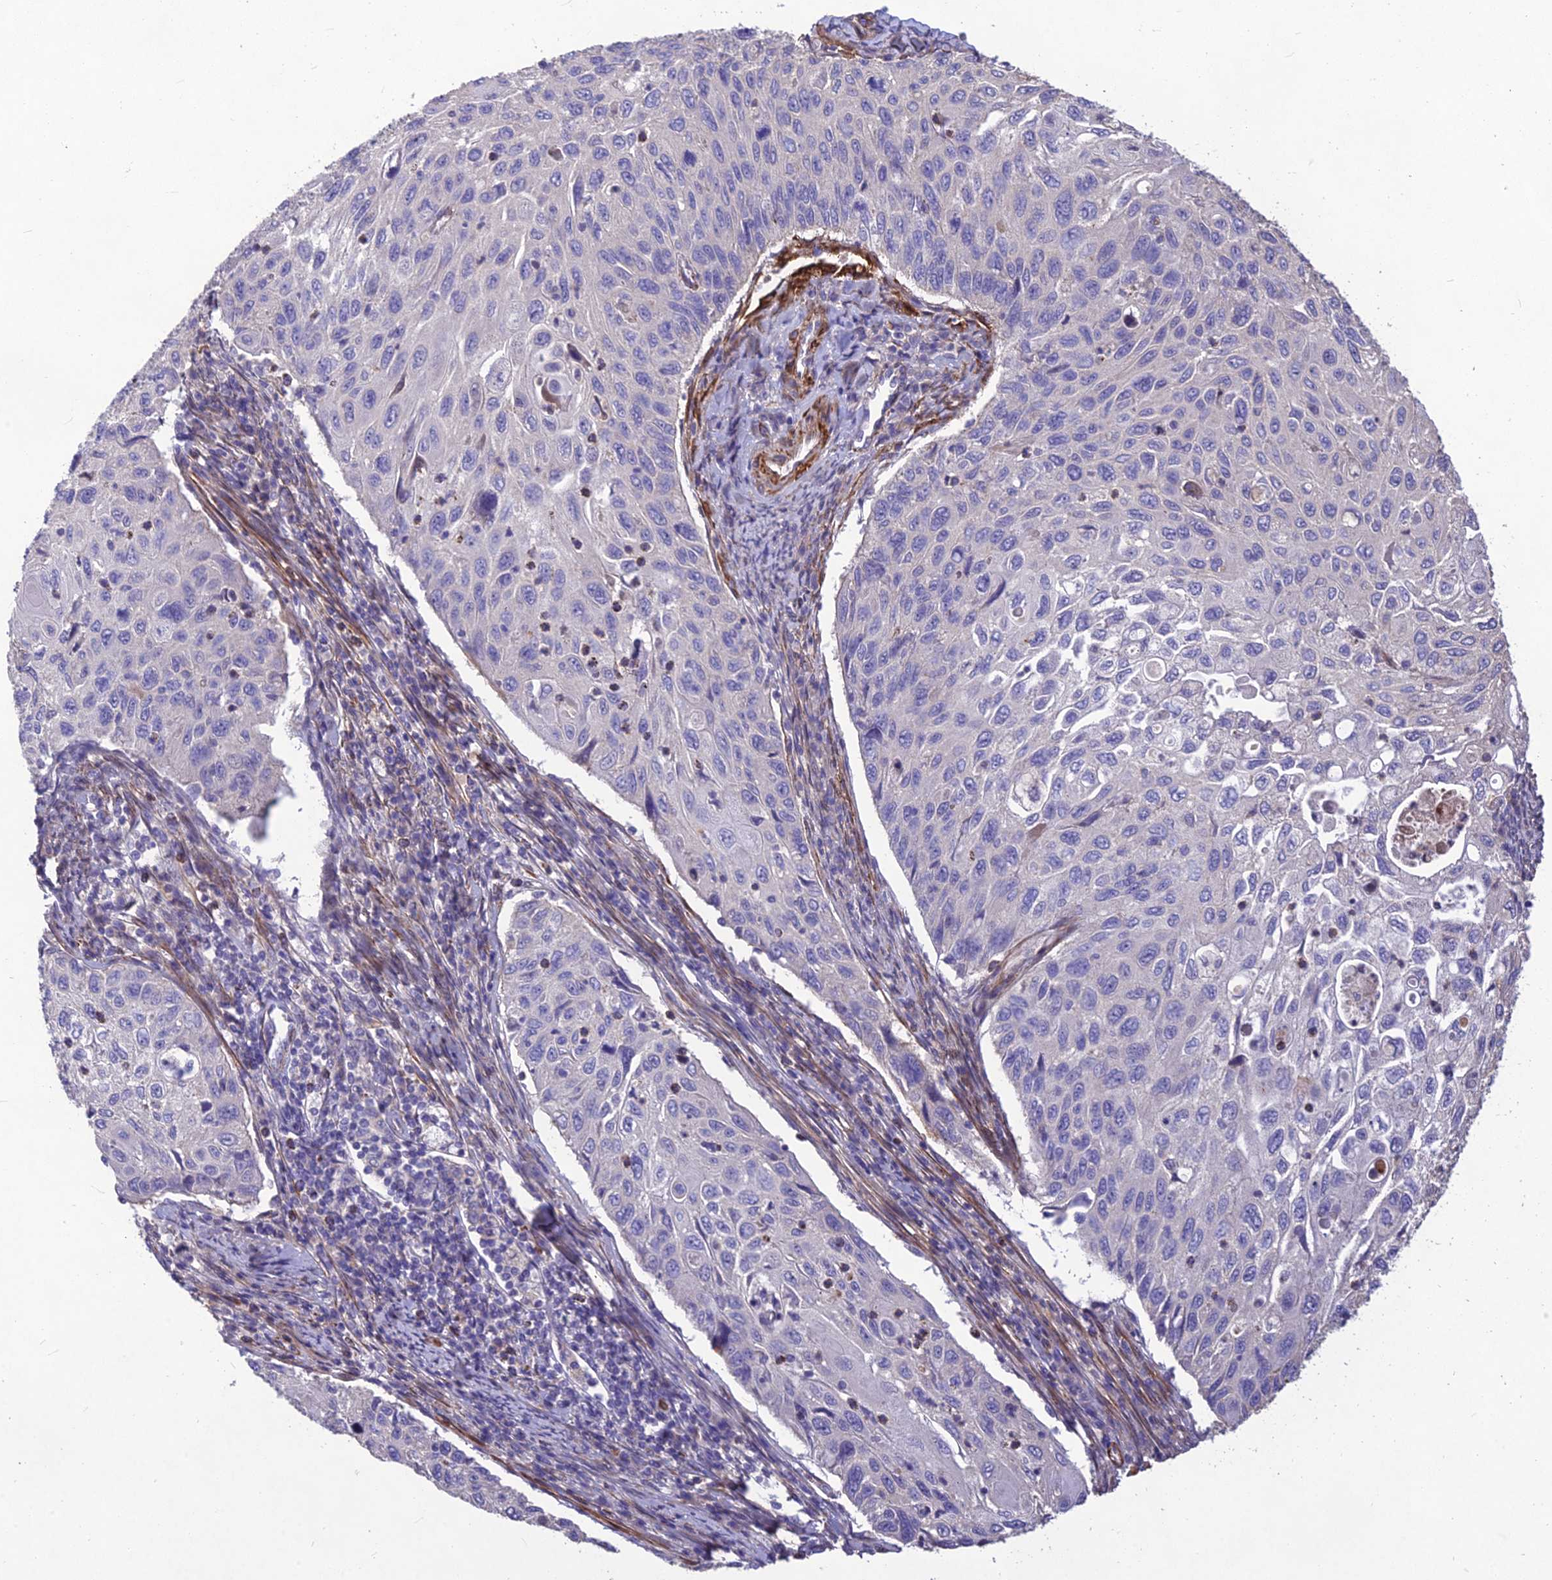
{"staining": {"intensity": "negative", "quantity": "none", "location": "none"}, "tissue": "cervical cancer", "cell_type": "Tumor cells", "image_type": "cancer", "snomed": [{"axis": "morphology", "description": "Squamous cell carcinoma, NOS"}, {"axis": "topography", "description": "Cervix"}], "caption": "A micrograph of cervical cancer stained for a protein reveals no brown staining in tumor cells.", "gene": "CLUH", "patient": {"sex": "female", "age": 70}}